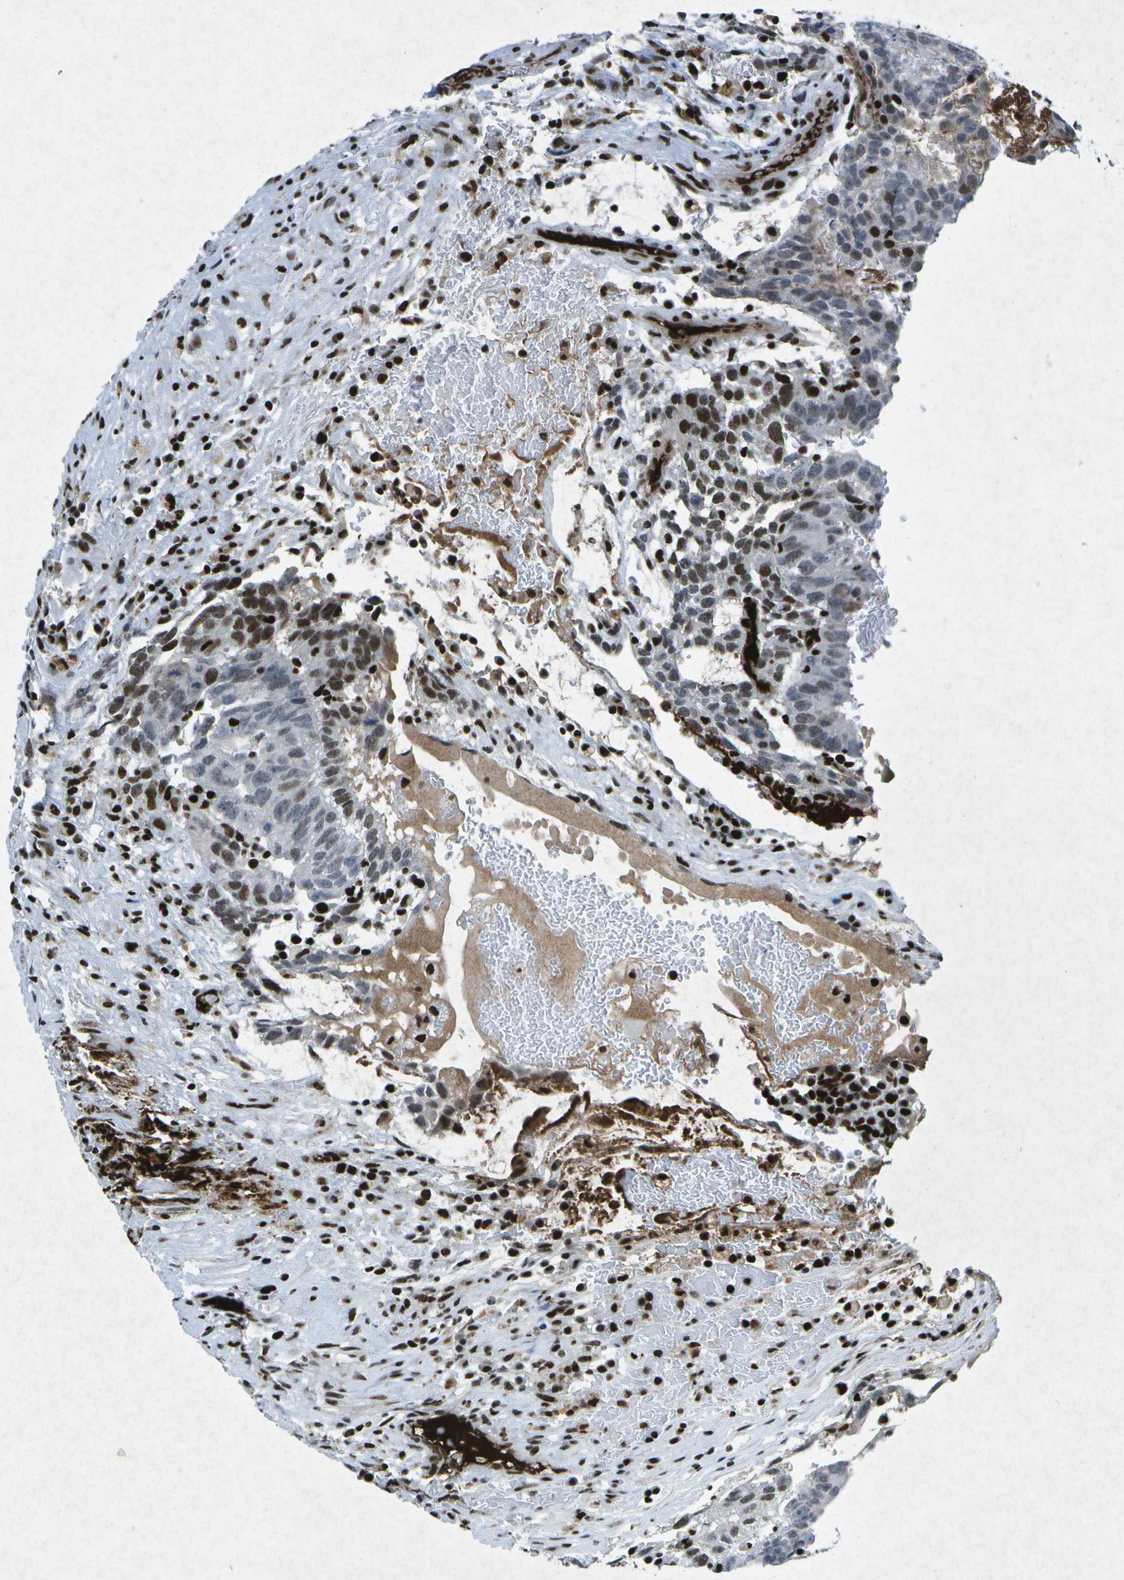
{"staining": {"intensity": "moderate", "quantity": "25%-75%", "location": "nuclear"}, "tissue": "testis cancer", "cell_type": "Tumor cells", "image_type": "cancer", "snomed": [{"axis": "morphology", "description": "Seminoma, NOS"}, {"axis": "morphology", "description": "Carcinoma, Embryonal, NOS"}, {"axis": "topography", "description": "Testis"}], "caption": "There is medium levels of moderate nuclear expression in tumor cells of testis cancer (embryonal carcinoma), as demonstrated by immunohistochemical staining (brown color).", "gene": "MTA2", "patient": {"sex": "male", "age": 52}}